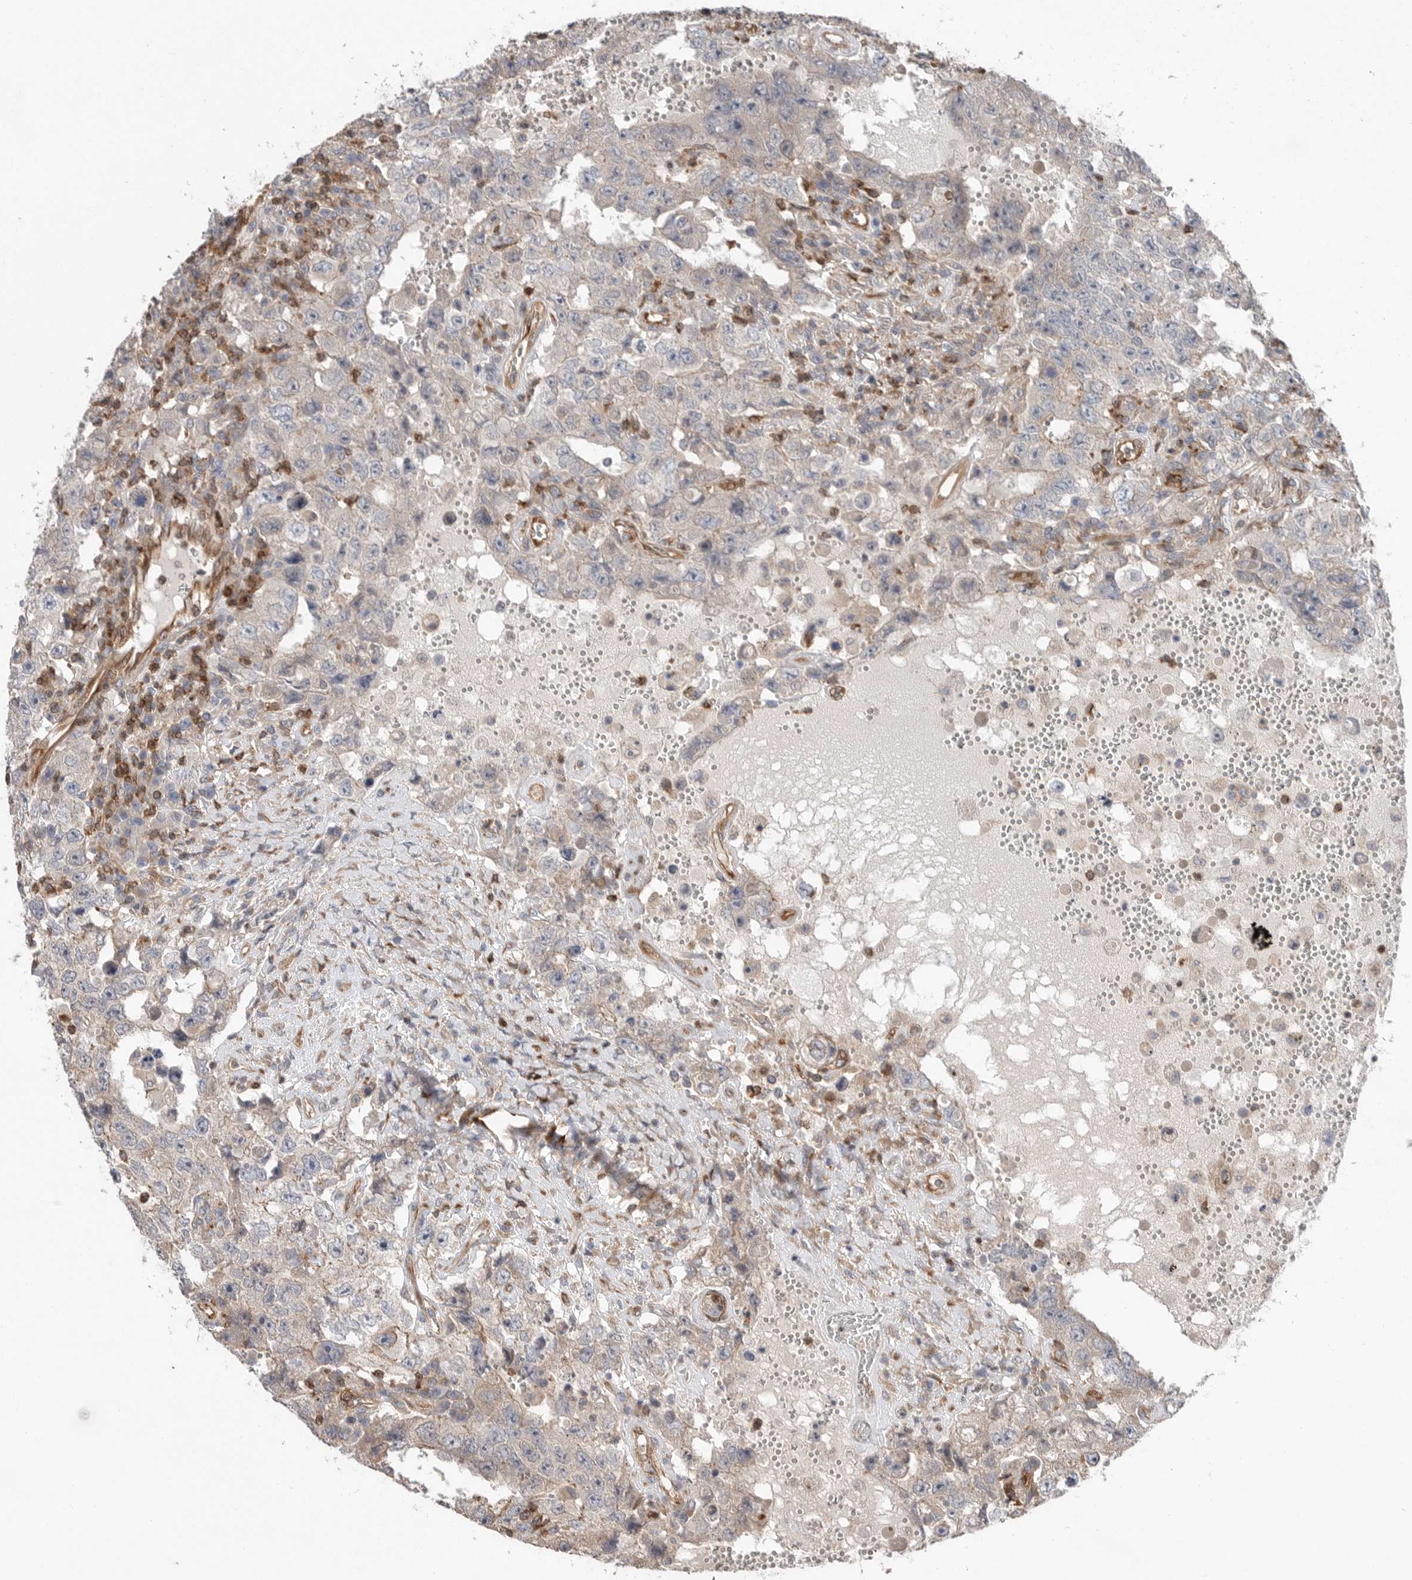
{"staining": {"intensity": "weak", "quantity": "<25%", "location": "cytoplasmic/membranous"}, "tissue": "testis cancer", "cell_type": "Tumor cells", "image_type": "cancer", "snomed": [{"axis": "morphology", "description": "Carcinoma, Embryonal, NOS"}, {"axis": "topography", "description": "Testis"}], "caption": "The image exhibits no staining of tumor cells in testis cancer (embryonal carcinoma).", "gene": "PRKCH", "patient": {"sex": "male", "age": 26}}